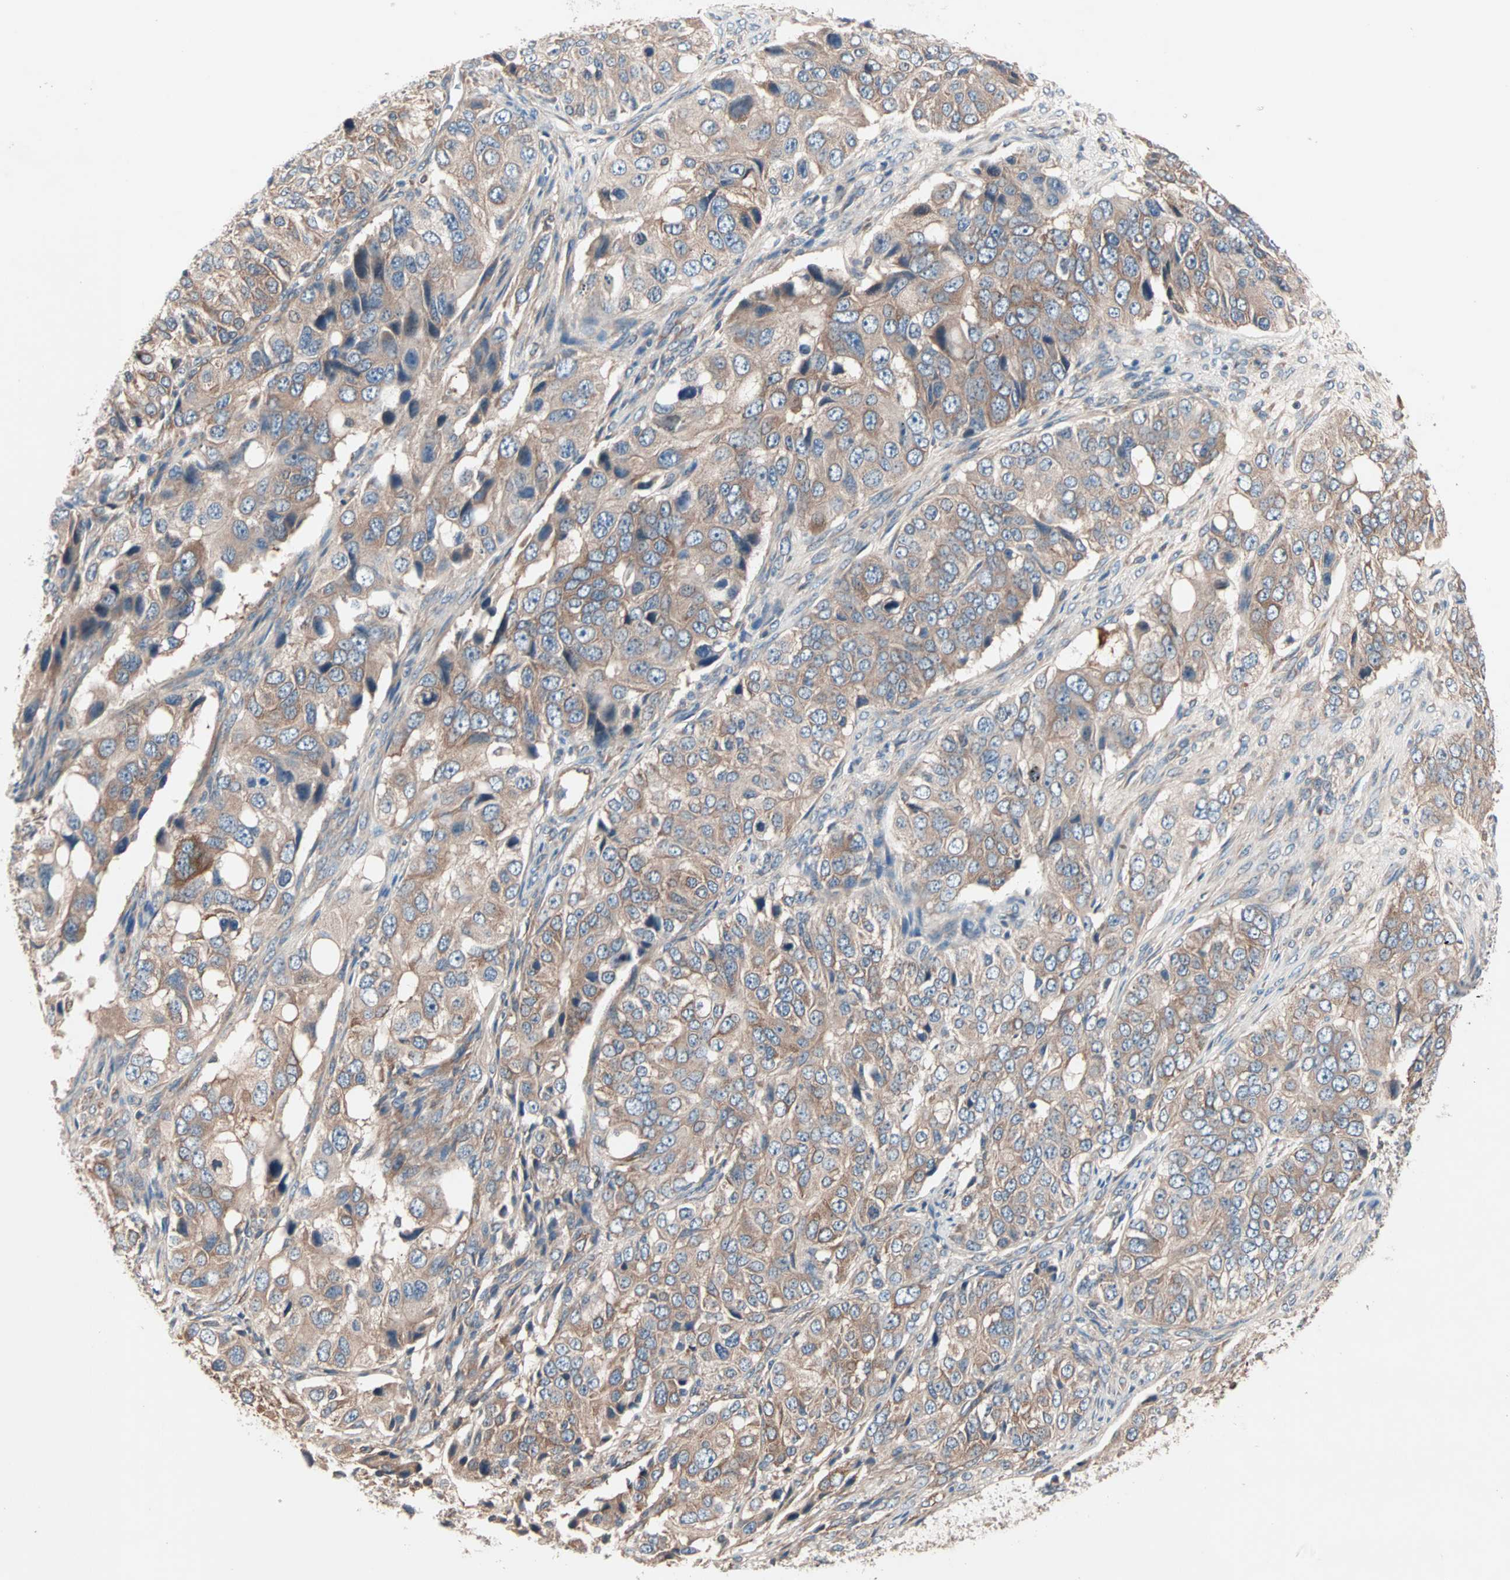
{"staining": {"intensity": "weak", "quantity": ">75%", "location": "cytoplasmic/membranous"}, "tissue": "ovarian cancer", "cell_type": "Tumor cells", "image_type": "cancer", "snomed": [{"axis": "morphology", "description": "Carcinoma, endometroid"}, {"axis": "topography", "description": "Ovary"}], "caption": "The micrograph demonstrates staining of ovarian cancer, revealing weak cytoplasmic/membranous protein expression (brown color) within tumor cells. The staining was performed using DAB, with brown indicating positive protein expression. Nuclei are stained blue with hematoxylin.", "gene": "CAD", "patient": {"sex": "female", "age": 51}}